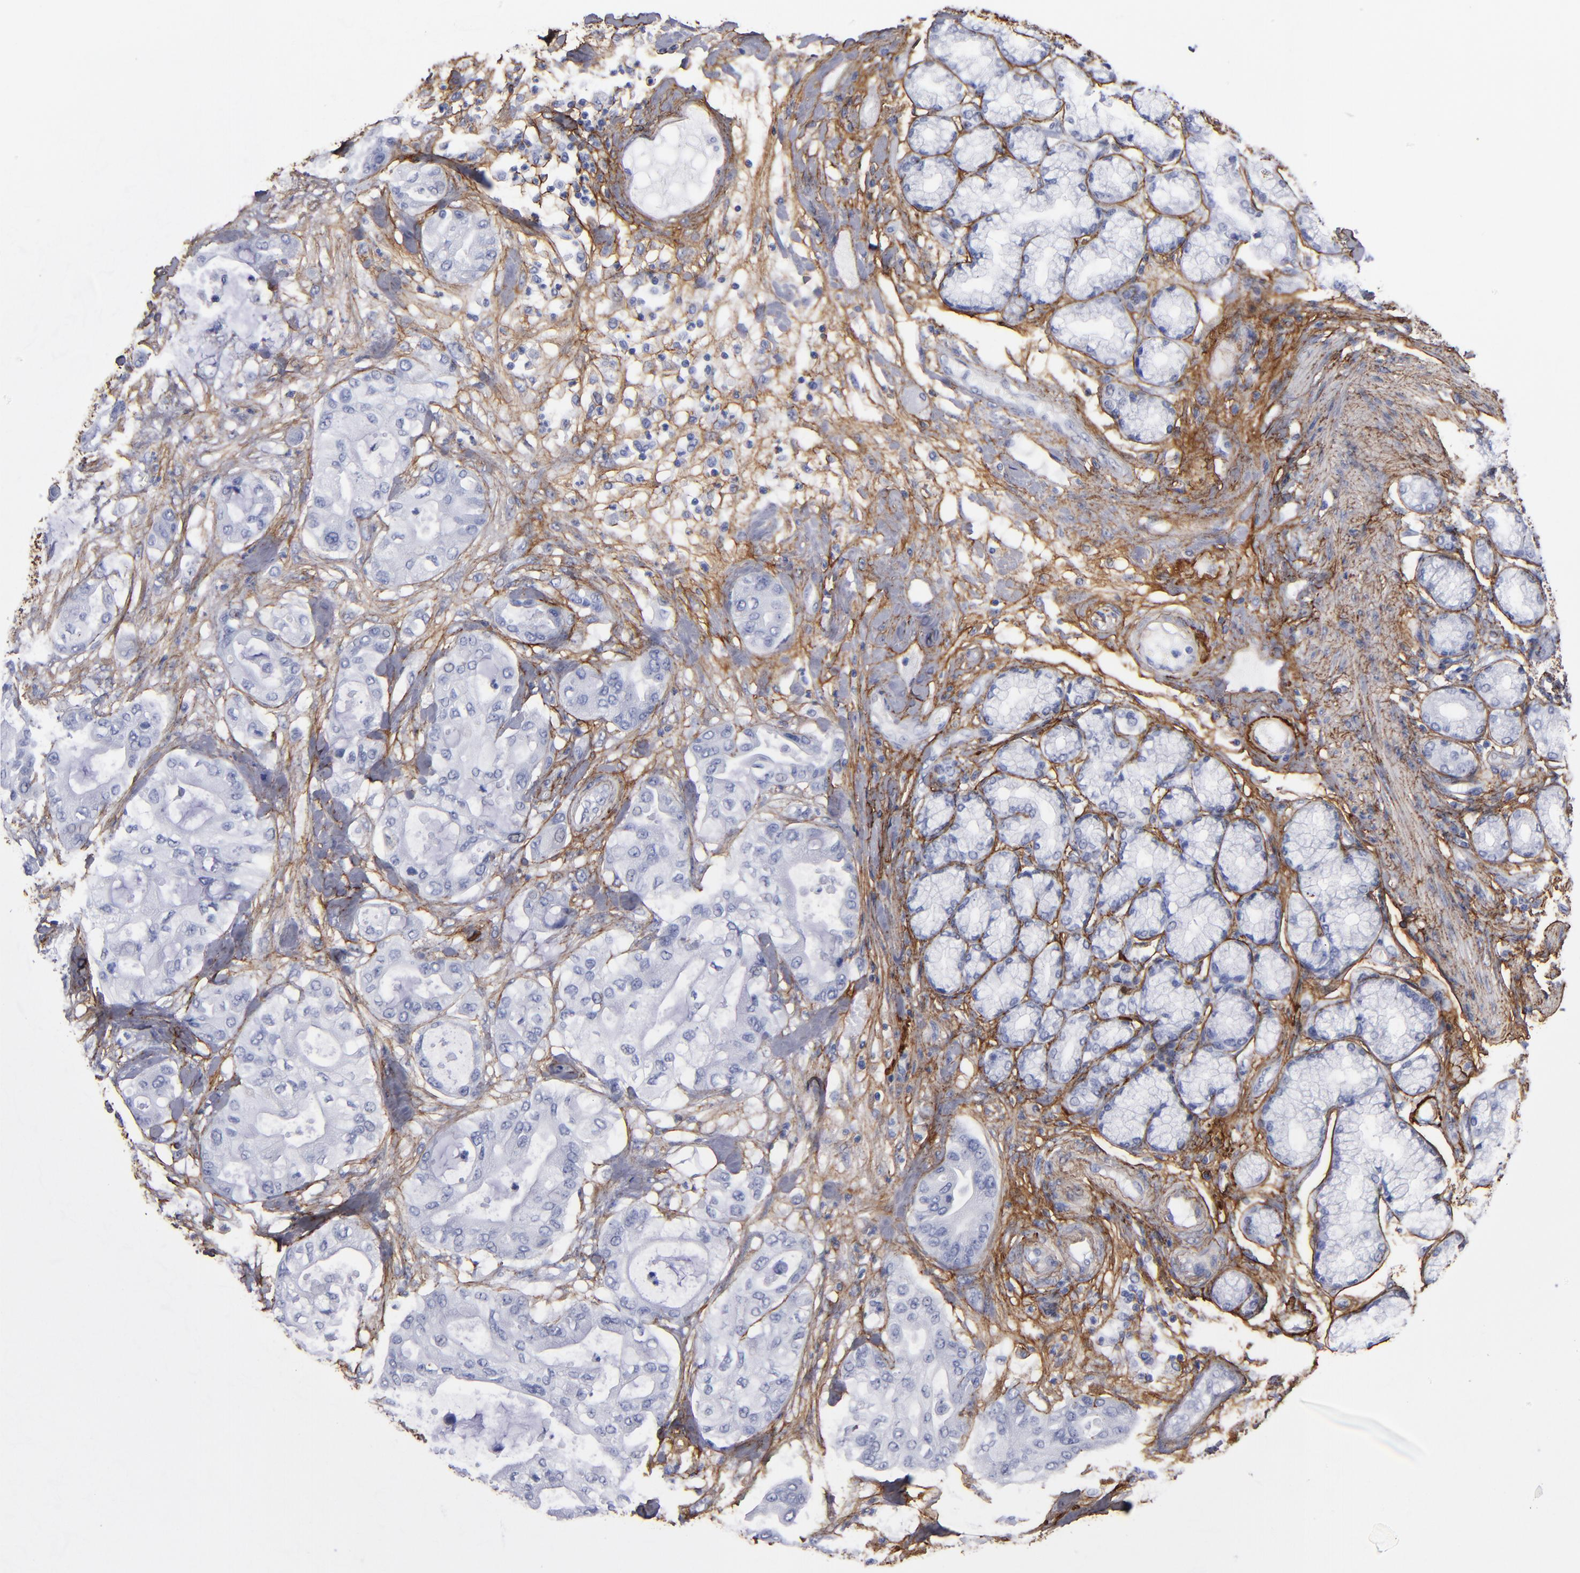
{"staining": {"intensity": "negative", "quantity": "none", "location": "none"}, "tissue": "pancreatic cancer", "cell_type": "Tumor cells", "image_type": "cancer", "snomed": [{"axis": "morphology", "description": "Adenocarcinoma, NOS"}, {"axis": "morphology", "description": "Adenocarcinoma, metastatic, NOS"}, {"axis": "topography", "description": "Lymph node"}, {"axis": "topography", "description": "Pancreas"}, {"axis": "topography", "description": "Duodenum"}], "caption": "Tumor cells show no significant protein positivity in pancreatic cancer (metastatic adenocarcinoma).", "gene": "EMILIN1", "patient": {"sex": "female", "age": 64}}